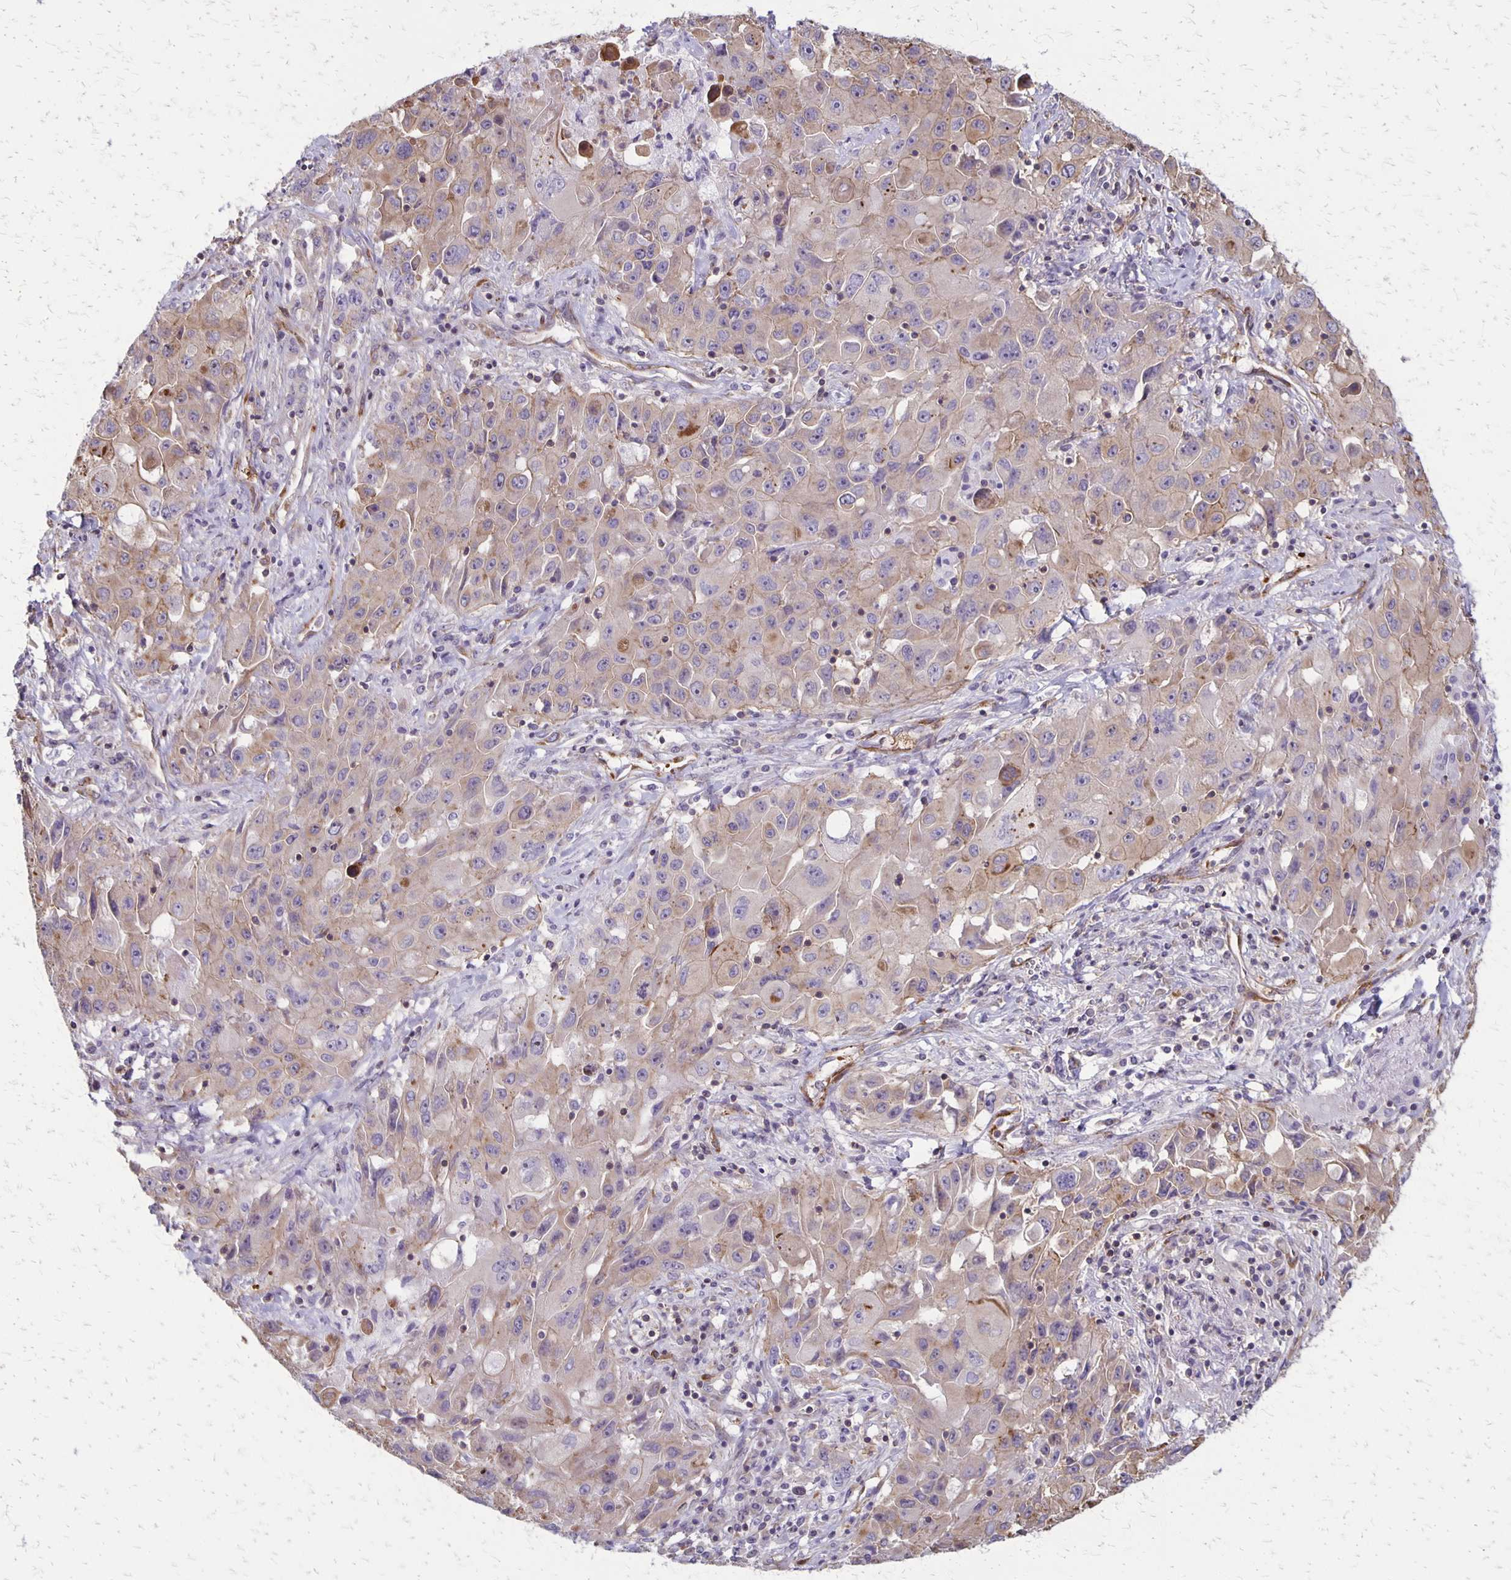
{"staining": {"intensity": "weak", "quantity": "25%-75%", "location": "cytoplasmic/membranous"}, "tissue": "lung cancer", "cell_type": "Tumor cells", "image_type": "cancer", "snomed": [{"axis": "morphology", "description": "Squamous cell carcinoma, NOS"}, {"axis": "topography", "description": "Lung"}], "caption": "Lung cancer stained with immunohistochemistry displays weak cytoplasmic/membranous expression in about 25%-75% of tumor cells.", "gene": "SEPTIN5", "patient": {"sex": "male", "age": 63}}